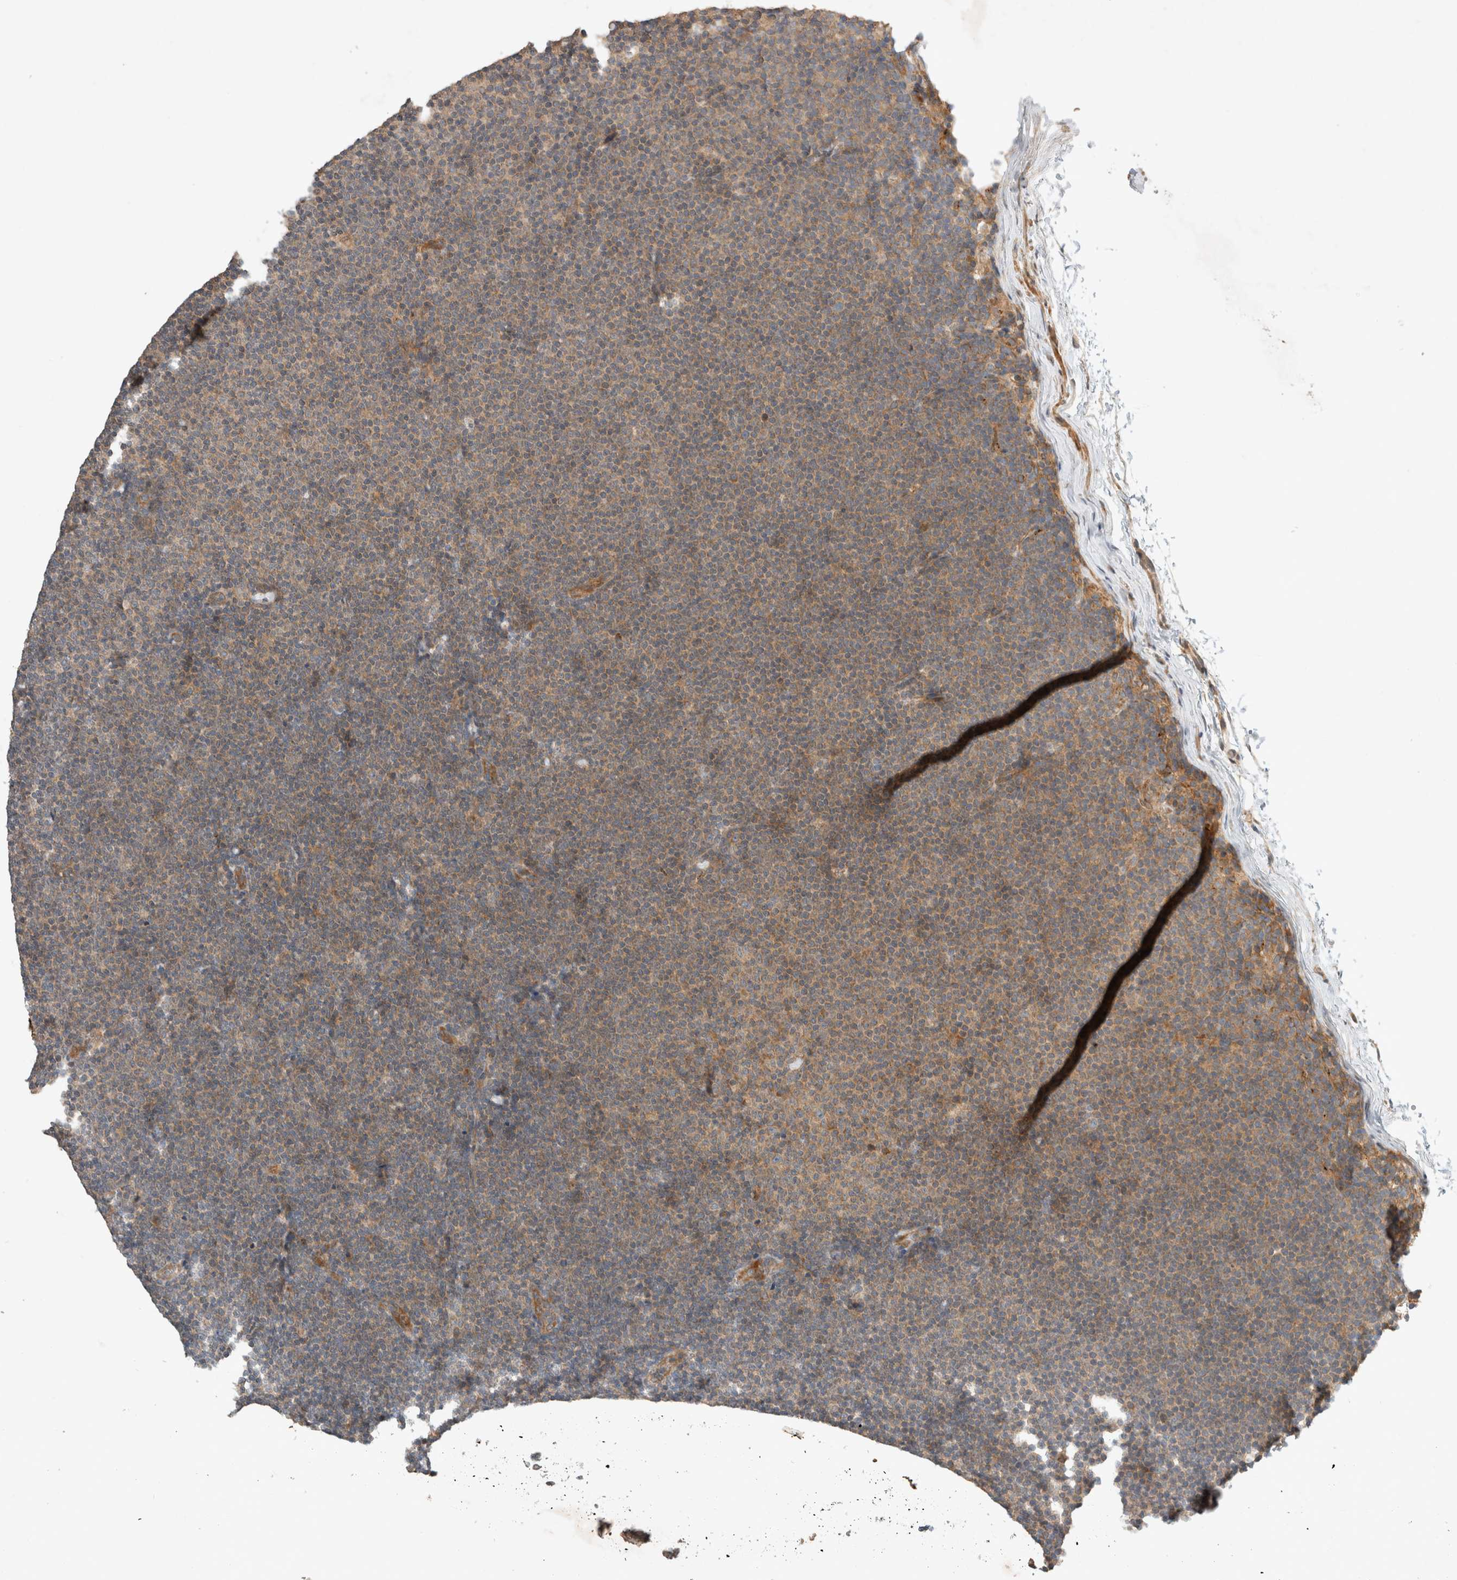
{"staining": {"intensity": "weak", "quantity": ">75%", "location": "cytoplasmic/membranous"}, "tissue": "lymphoma", "cell_type": "Tumor cells", "image_type": "cancer", "snomed": [{"axis": "morphology", "description": "Malignant lymphoma, non-Hodgkin's type, Low grade"}, {"axis": "topography", "description": "Lymph node"}], "caption": "There is low levels of weak cytoplasmic/membranous expression in tumor cells of lymphoma, as demonstrated by immunohistochemical staining (brown color).", "gene": "ARMC9", "patient": {"sex": "female", "age": 53}}